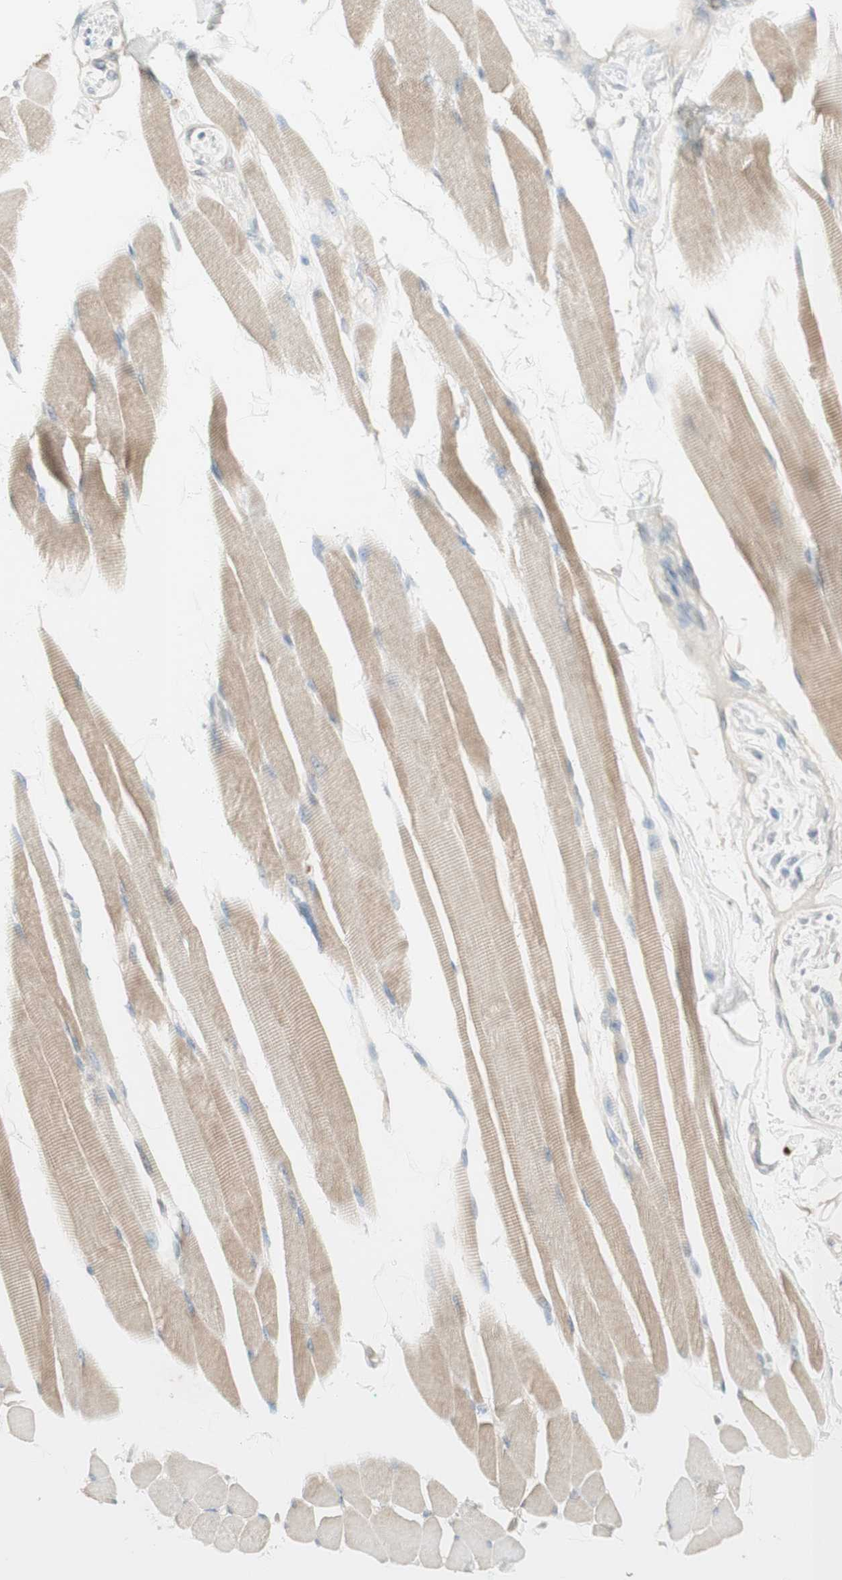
{"staining": {"intensity": "weak", "quantity": ">75%", "location": "cytoplasmic/membranous"}, "tissue": "skeletal muscle", "cell_type": "Myocytes", "image_type": "normal", "snomed": [{"axis": "morphology", "description": "Normal tissue, NOS"}, {"axis": "topography", "description": "Skeletal muscle"}, {"axis": "topography", "description": "Oral tissue"}, {"axis": "topography", "description": "Peripheral nerve tissue"}], "caption": "A brown stain highlights weak cytoplasmic/membranous positivity of a protein in myocytes of benign human skeletal muscle.", "gene": "NID1", "patient": {"sex": "female", "age": 84}}